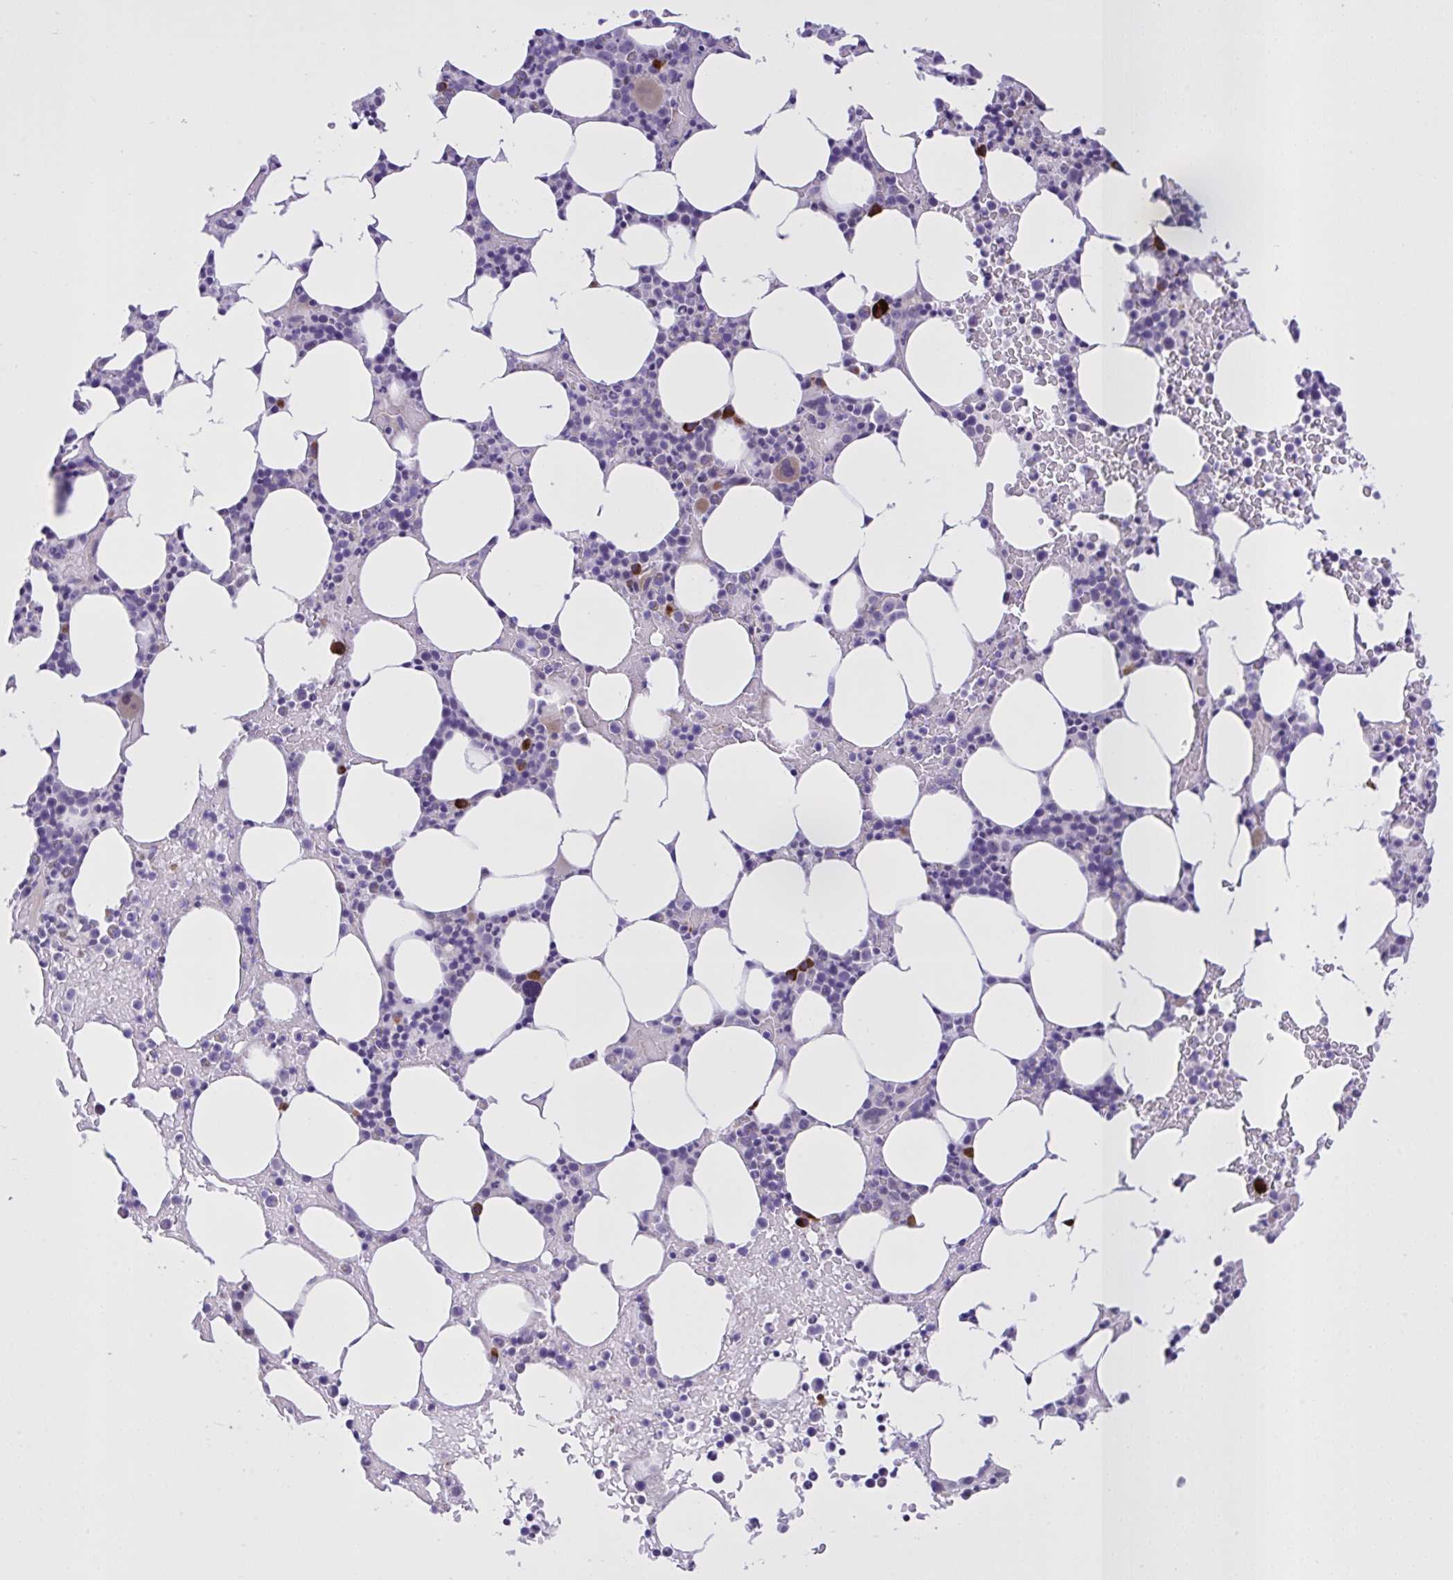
{"staining": {"intensity": "strong", "quantity": "<25%", "location": "cytoplasmic/membranous"}, "tissue": "bone marrow", "cell_type": "Hematopoietic cells", "image_type": "normal", "snomed": [{"axis": "morphology", "description": "Normal tissue, NOS"}, {"axis": "topography", "description": "Bone marrow"}], "caption": "Immunohistochemical staining of unremarkable bone marrow demonstrates strong cytoplasmic/membranous protein staining in about <25% of hematopoietic cells.", "gene": "SPAG1", "patient": {"sex": "female", "age": 62}}